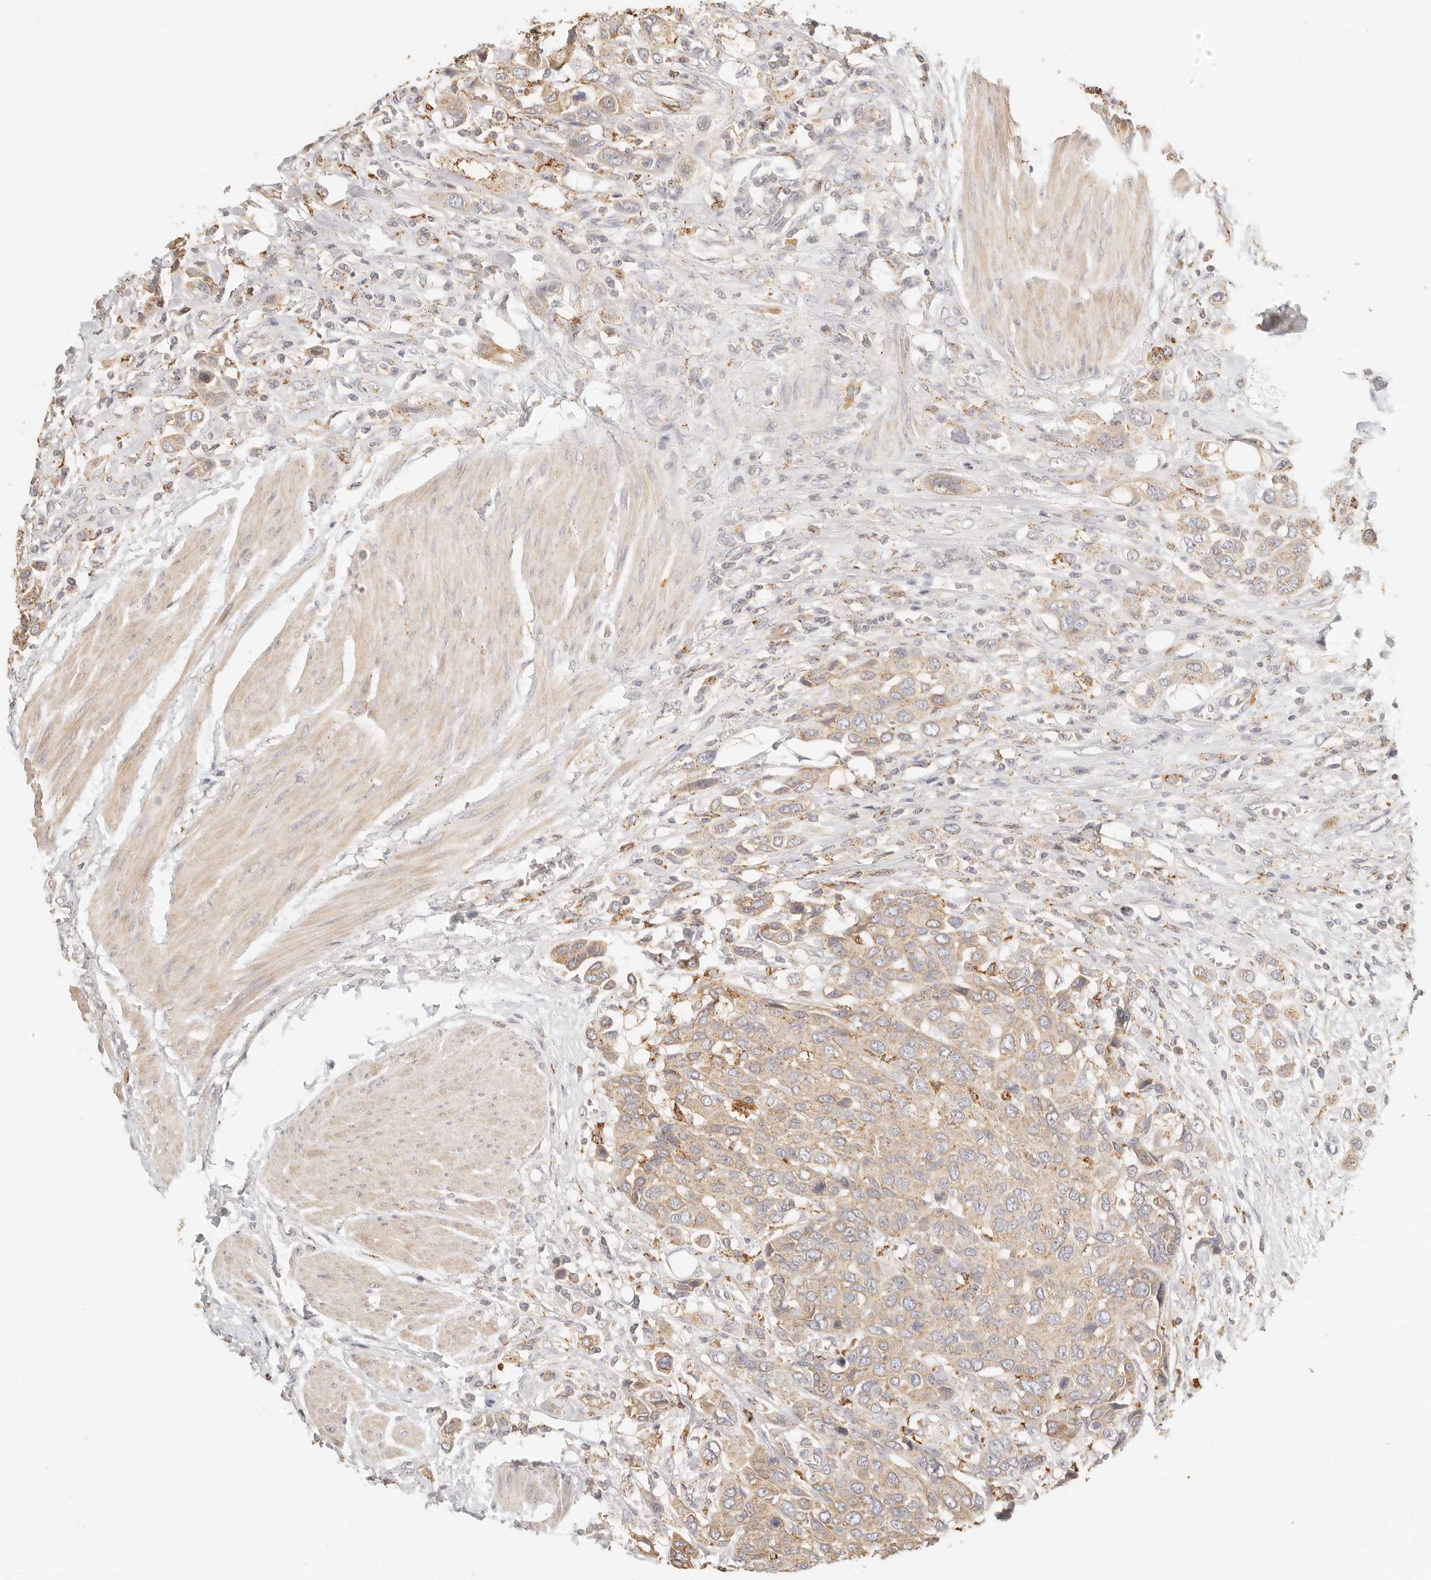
{"staining": {"intensity": "weak", "quantity": ">75%", "location": "cytoplasmic/membranous"}, "tissue": "urothelial cancer", "cell_type": "Tumor cells", "image_type": "cancer", "snomed": [{"axis": "morphology", "description": "Urothelial carcinoma, High grade"}, {"axis": "topography", "description": "Urinary bladder"}], "caption": "Tumor cells demonstrate low levels of weak cytoplasmic/membranous expression in about >75% of cells in urothelial cancer.", "gene": "CNMD", "patient": {"sex": "male", "age": 50}}